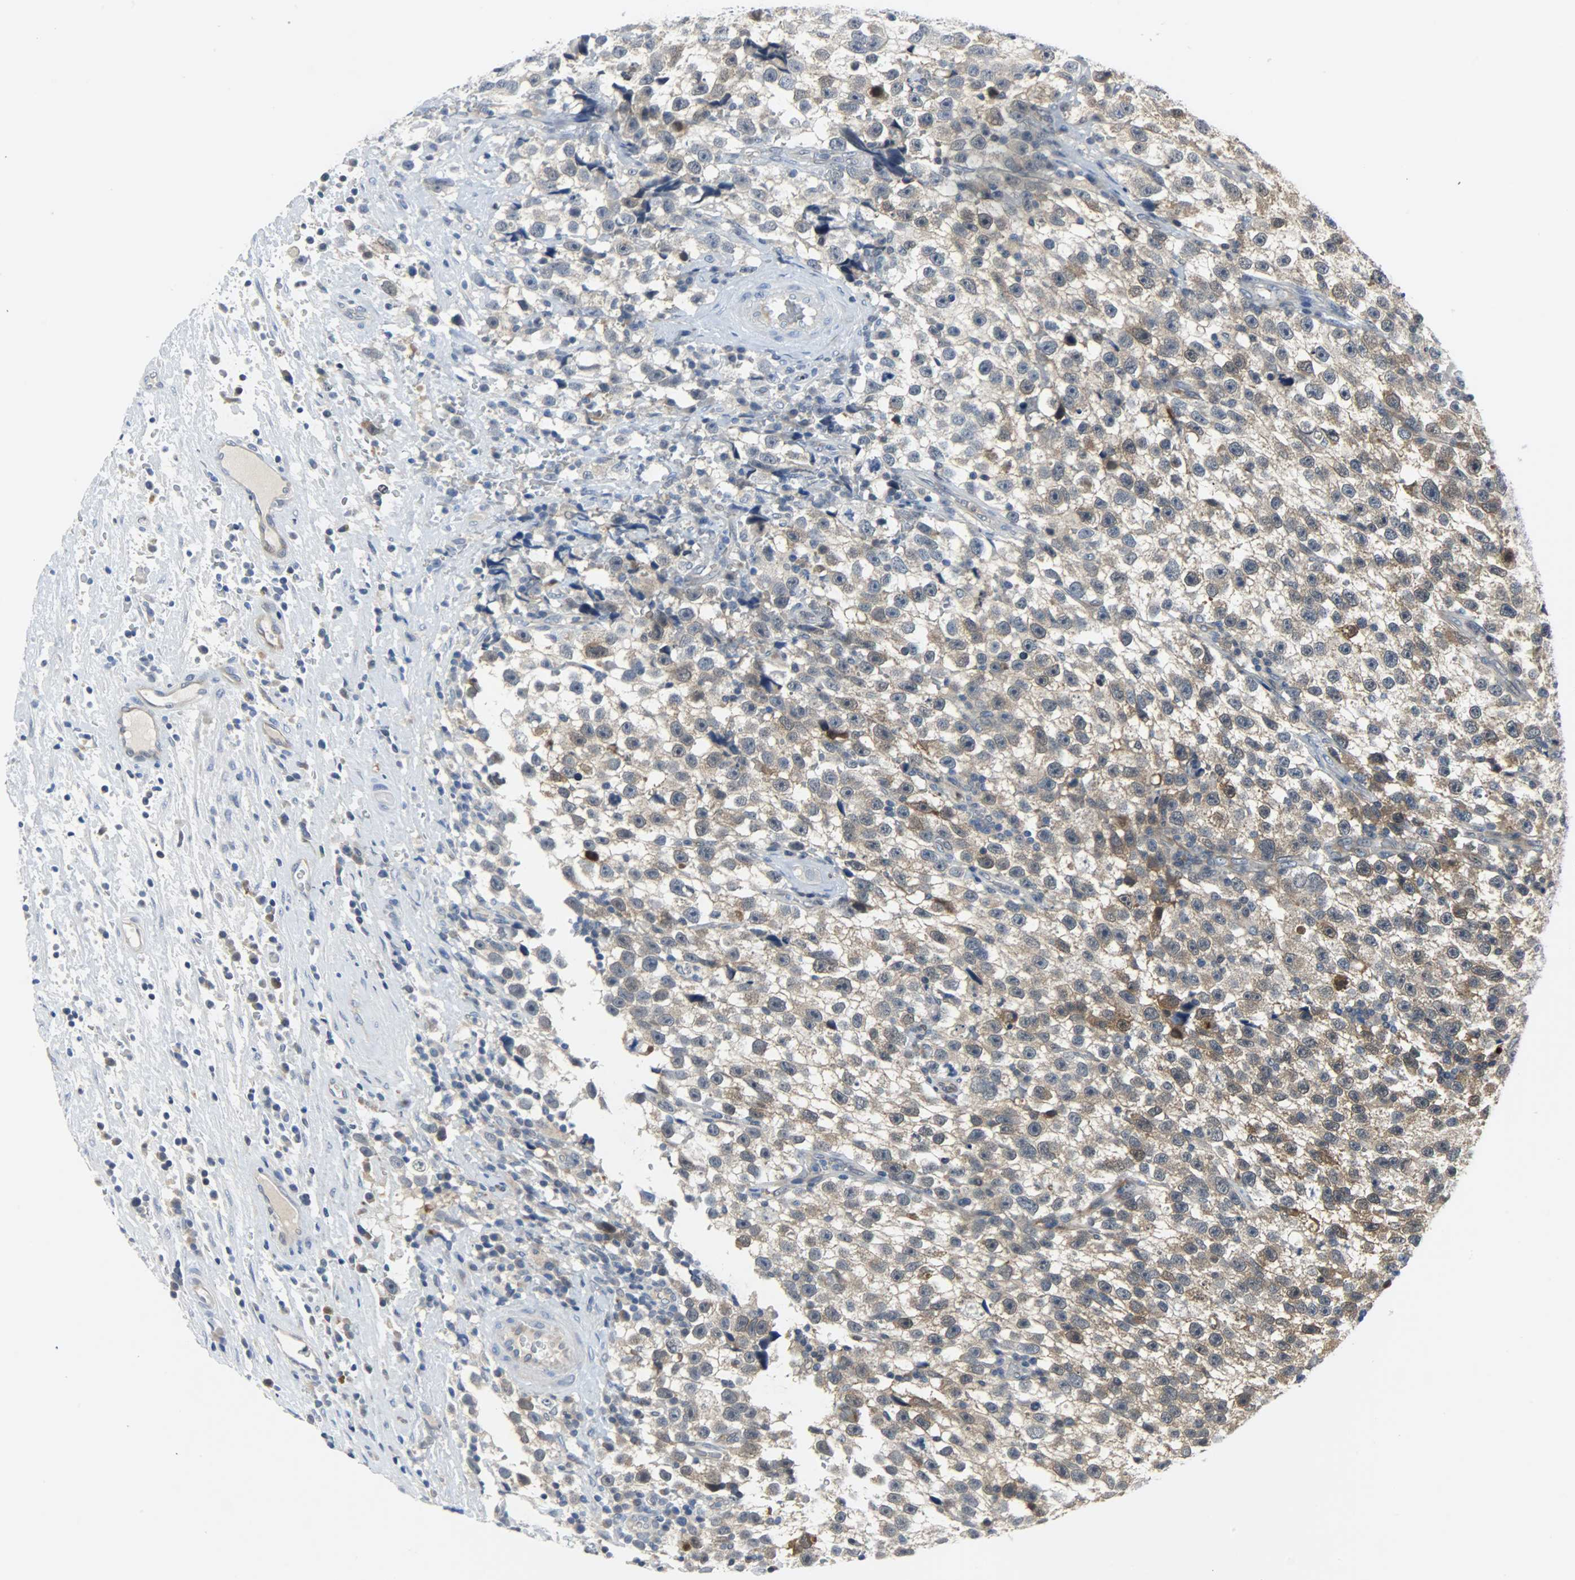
{"staining": {"intensity": "weak", "quantity": "<25%", "location": "cytoplasmic/membranous"}, "tissue": "testis cancer", "cell_type": "Tumor cells", "image_type": "cancer", "snomed": [{"axis": "morphology", "description": "Seminoma, NOS"}, {"axis": "topography", "description": "Testis"}], "caption": "Image shows no significant protein staining in tumor cells of testis cancer (seminoma).", "gene": "EIF4EBP1", "patient": {"sex": "male", "age": 33}}